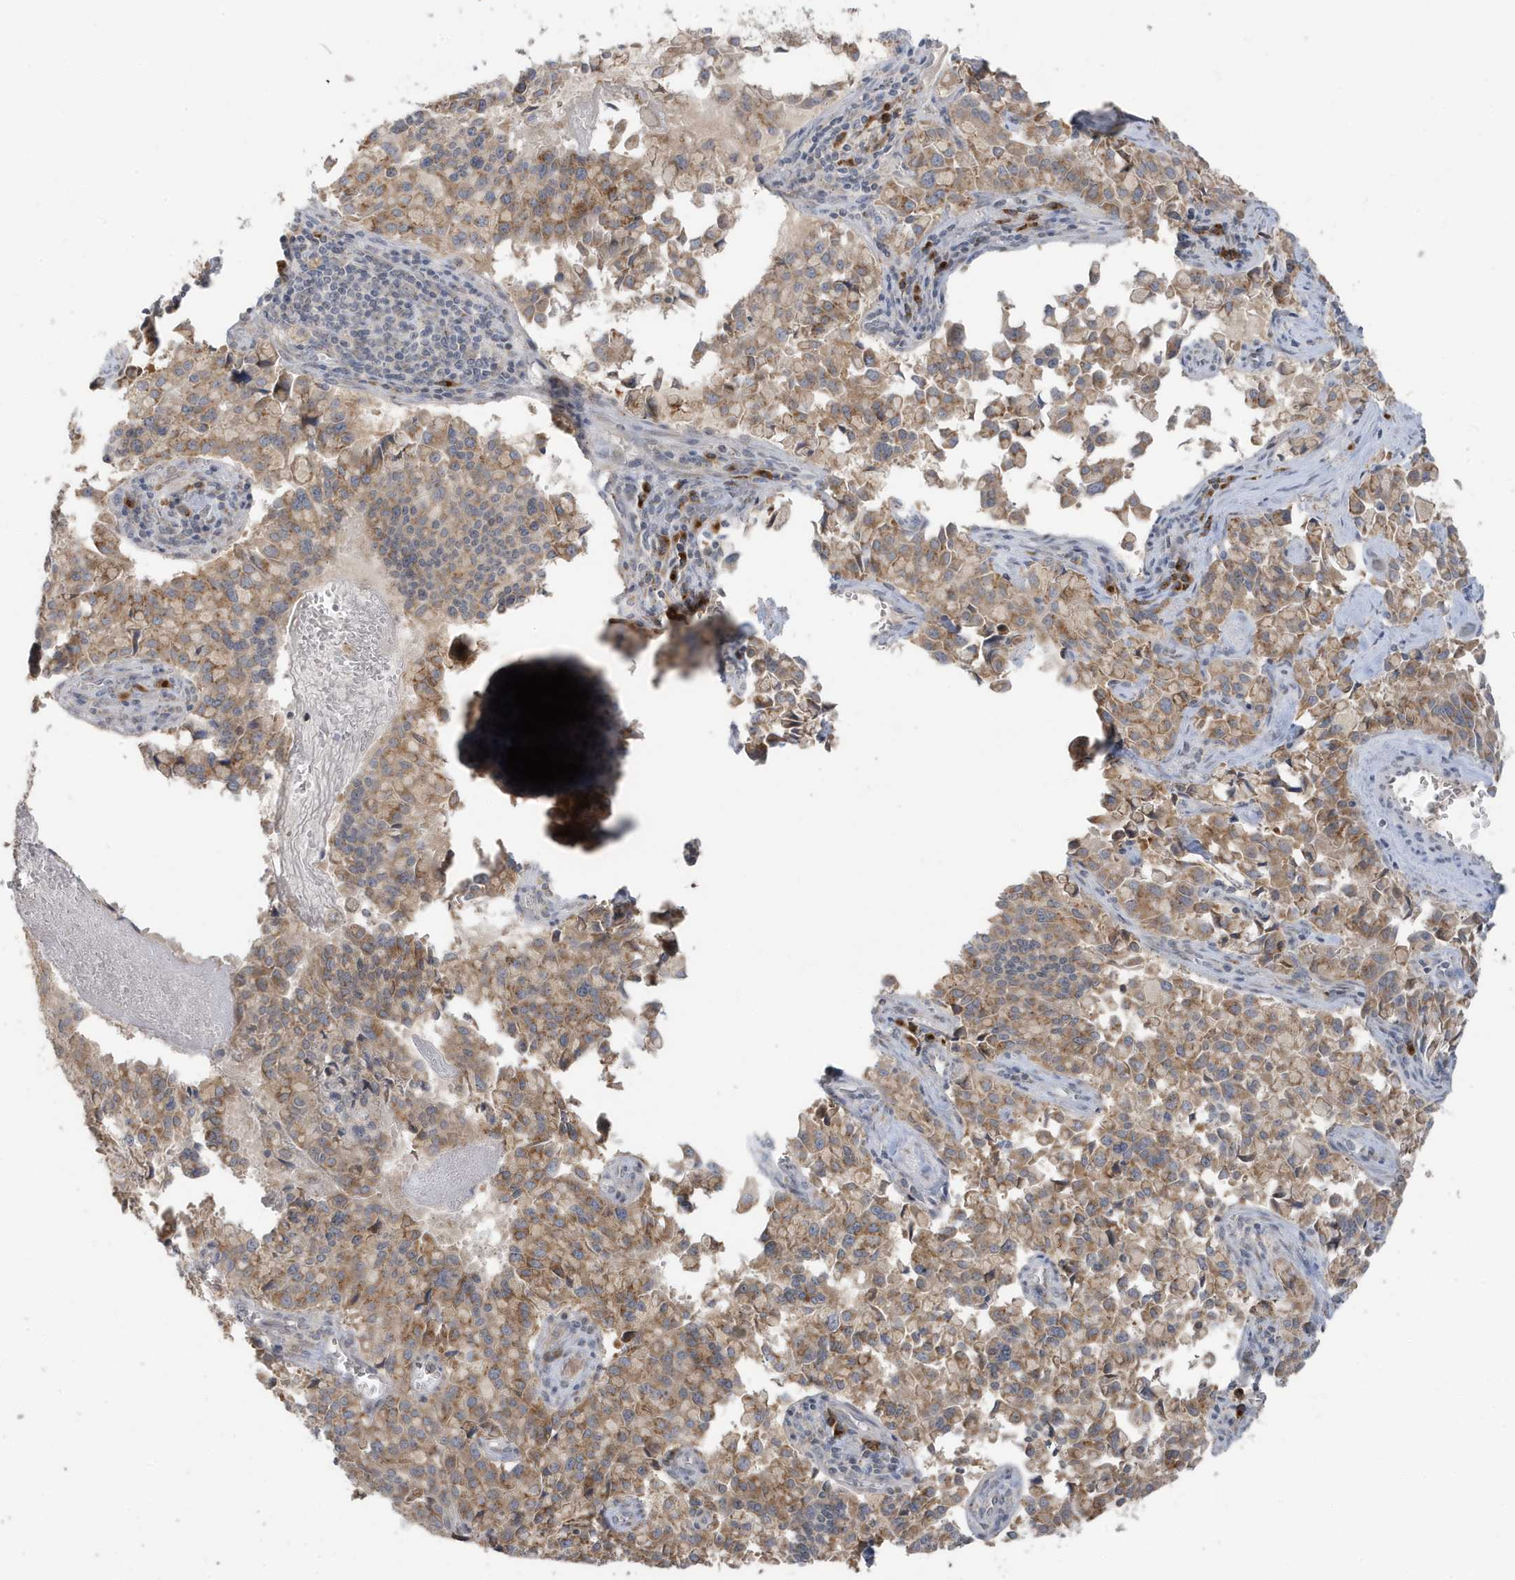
{"staining": {"intensity": "moderate", "quantity": ">75%", "location": "cytoplasmic/membranous"}, "tissue": "pancreatic cancer", "cell_type": "Tumor cells", "image_type": "cancer", "snomed": [{"axis": "morphology", "description": "Adenocarcinoma, NOS"}, {"axis": "topography", "description": "Pancreas"}], "caption": "The image exhibits a brown stain indicating the presence of a protein in the cytoplasmic/membranous of tumor cells in pancreatic adenocarcinoma. Nuclei are stained in blue.", "gene": "RER1", "patient": {"sex": "male", "age": 65}}